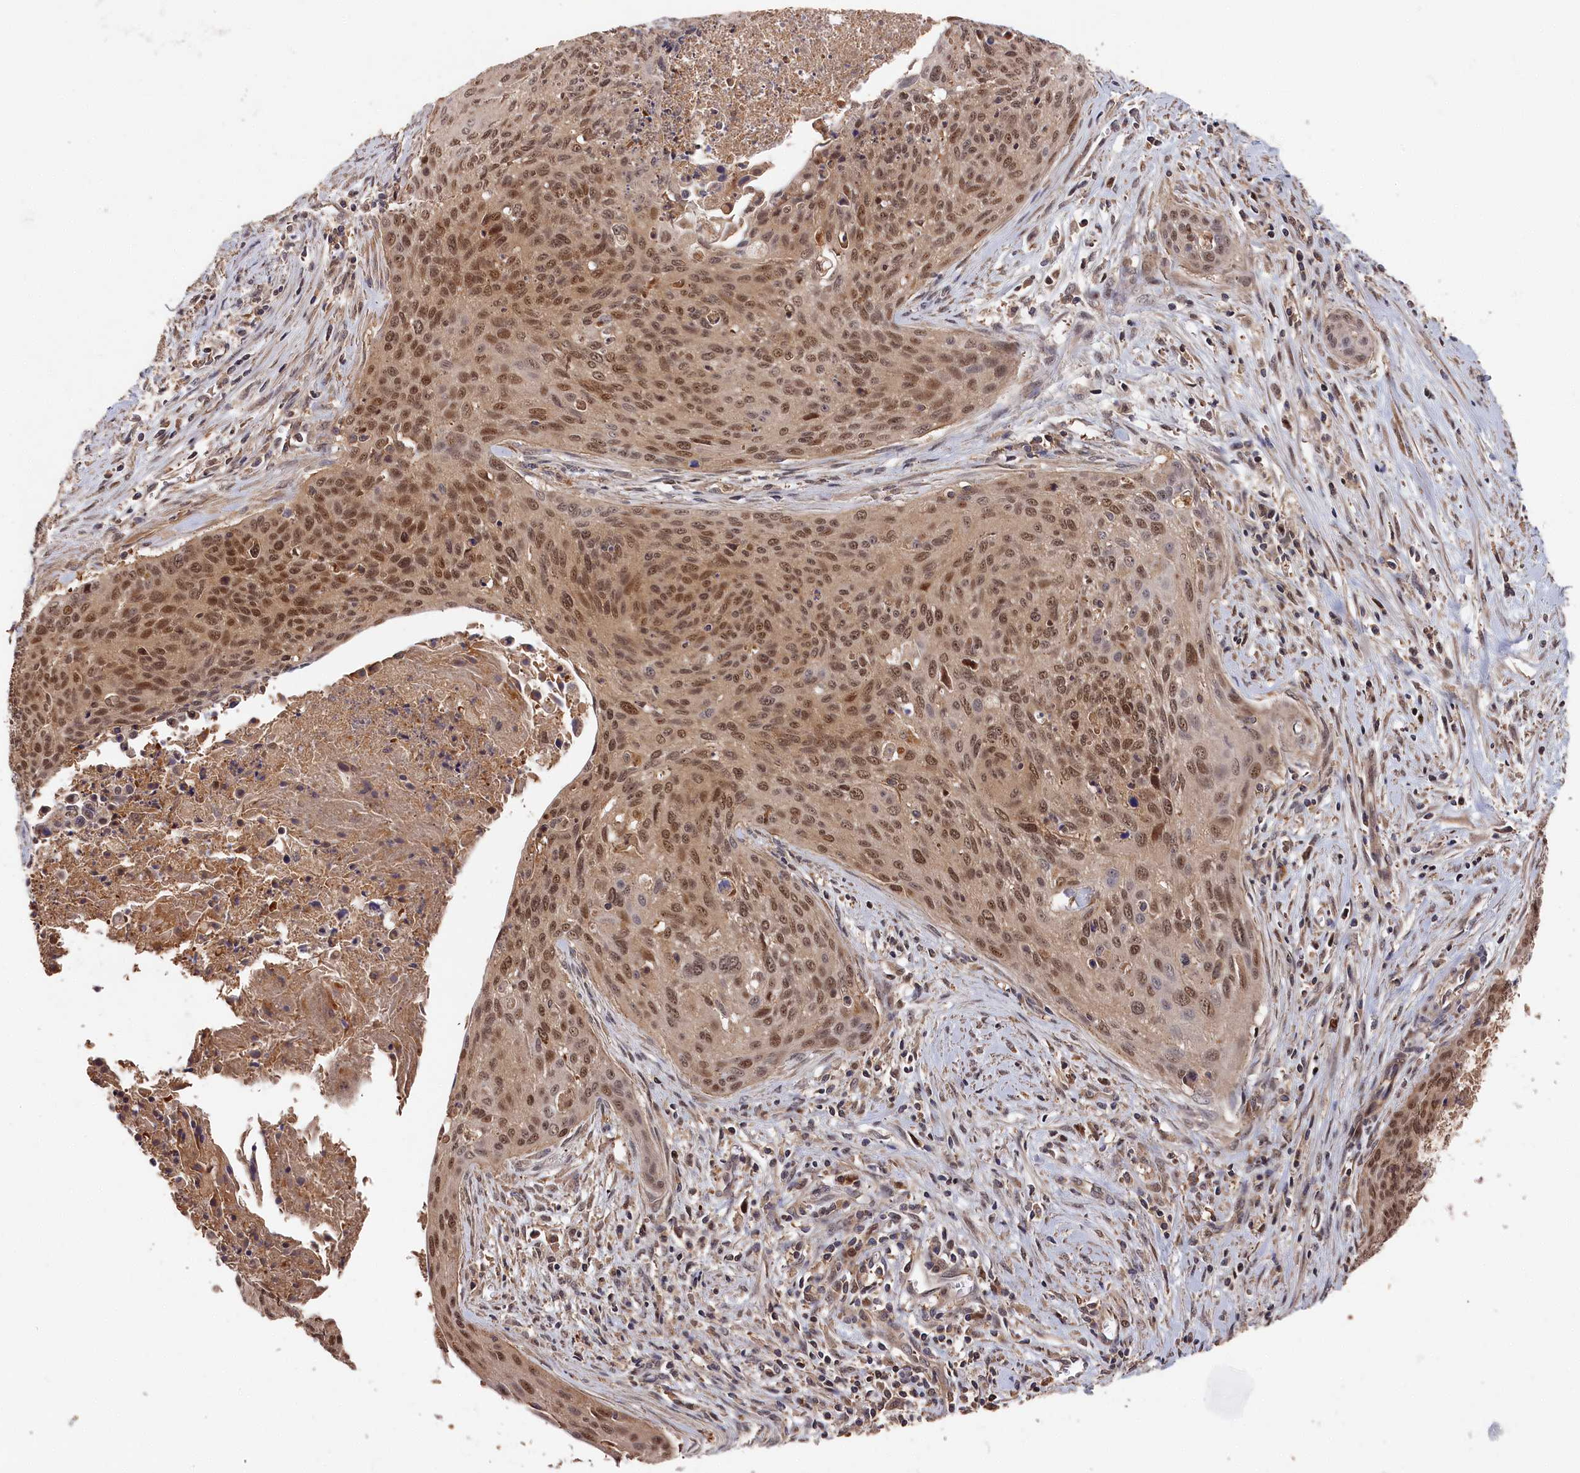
{"staining": {"intensity": "moderate", "quantity": ">75%", "location": "nuclear"}, "tissue": "cervical cancer", "cell_type": "Tumor cells", "image_type": "cancer", "snomed": [{"axis": "morphology", "description": "Squamous cell carcinoma, NOS"}, {"axis": "topography", "description": "Cervix"}], "caption": "Protein staining shows moderate nuclear staining in about >75% of tumor cells in cervical squamous cell carcinoma.", "gene": "RMI2", "patient": {"sex": "female", "age": 55}}